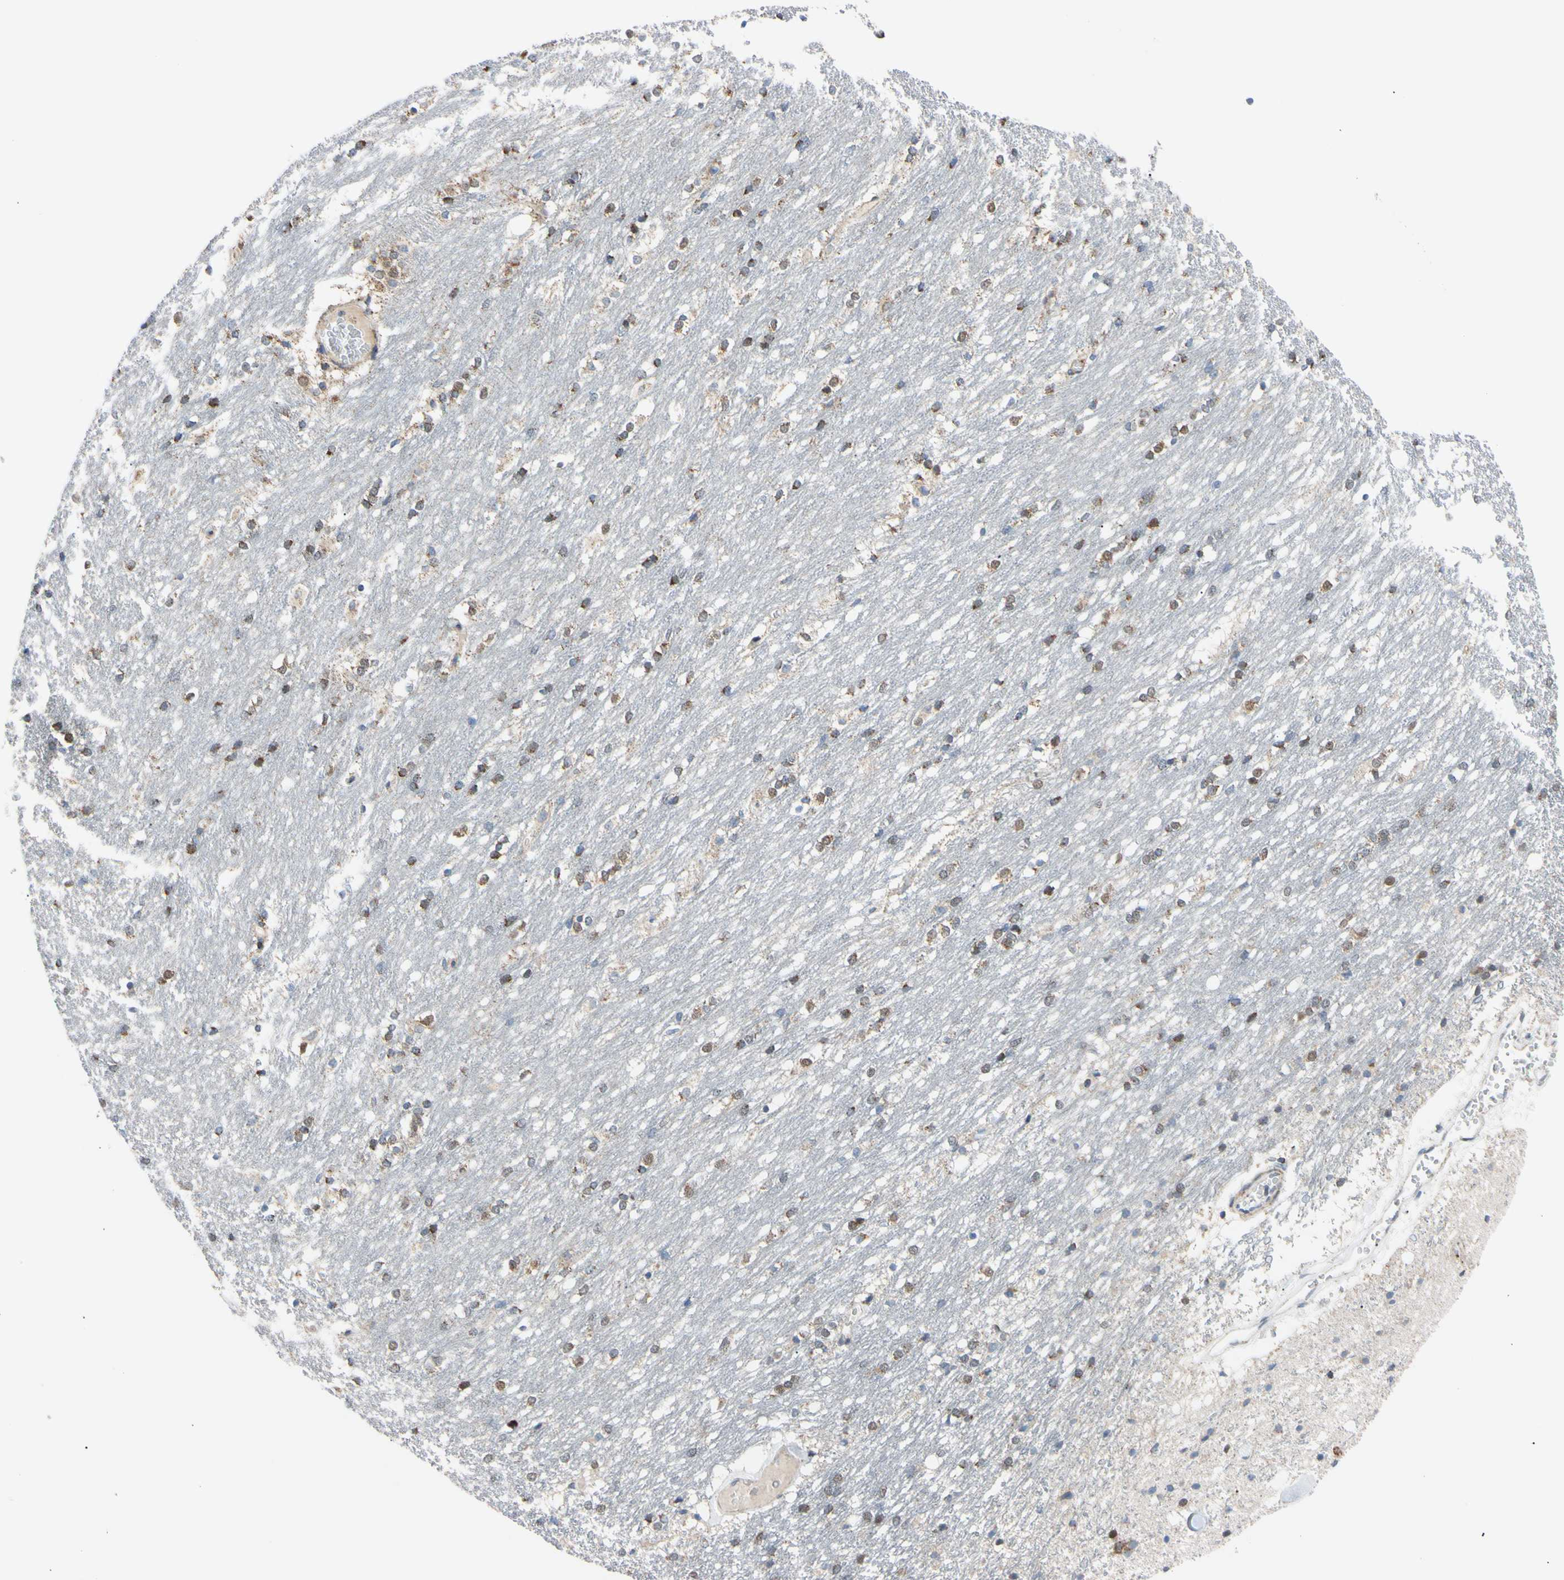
{"staining": {"intensity": "moderate", "quantity": "25%-75%", "location": "cytoplasmic/membranous"}, "tissue": "caudate", "cell_type": "Glial cells", "image_type": "normal", "snomed": [{"axis": "morphology", "description": "Normal tissue, NOS"}, {"axis": "topography", "description": "Lateral ventricle wall"}], "caption": "Unremarkable caudate shows moderate cytoplasmic/membranous positivity in approximately 25%-75% of glial cells, visualized by immunohistochemistry. The staining was performed using DAB to visualize the protein expression in brown, while the nuclei were stained in blue with hematoxylin (Magnification: 20x).", "gene": "CLPP", "patient": {"sex": "female", "age": 19}}